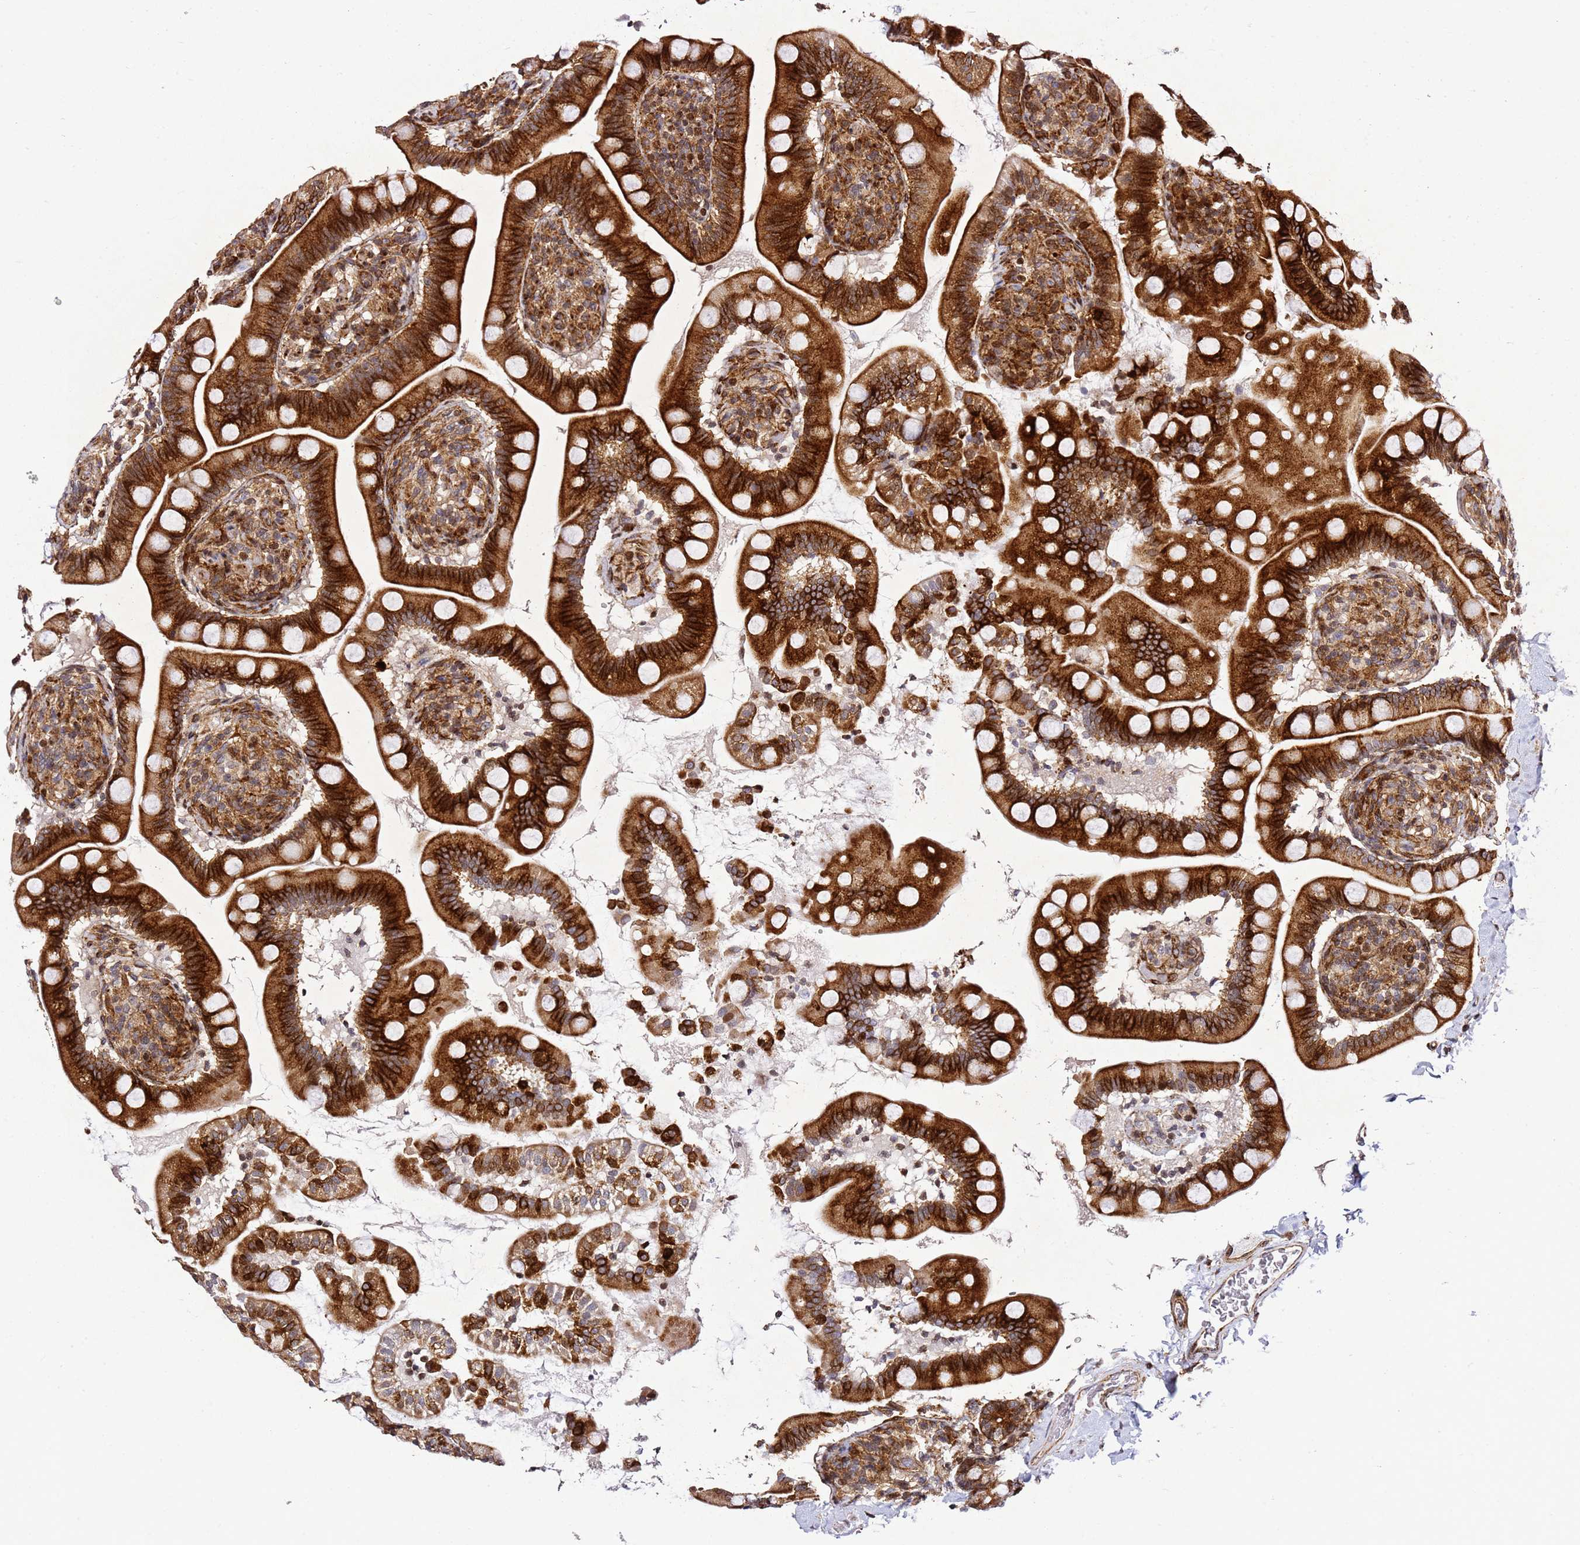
{"staining": {"intensity": "strong", "quantity": ">75%", "location": "cytoplasmic/membranous"}, "tissue": "small intestine", "cell_type": "Glandular cells", "image_type": "normal", "snomed": [{"axis": "morphology", "description": "Normal tissue, NOS"}, {"axis": "topography", "description": "Small intestine"}], "caption": "Glandular cells reveal strong cytoplasmic/membranous positivity in approximately >75% of cells in benign small intestine. (DAB (3,3'-diaminobenzidine) = brown stain, brightfield microscopy at high magnification).", "gene": "ZNF296", "patient": {"sex": "female", "age": 64}}